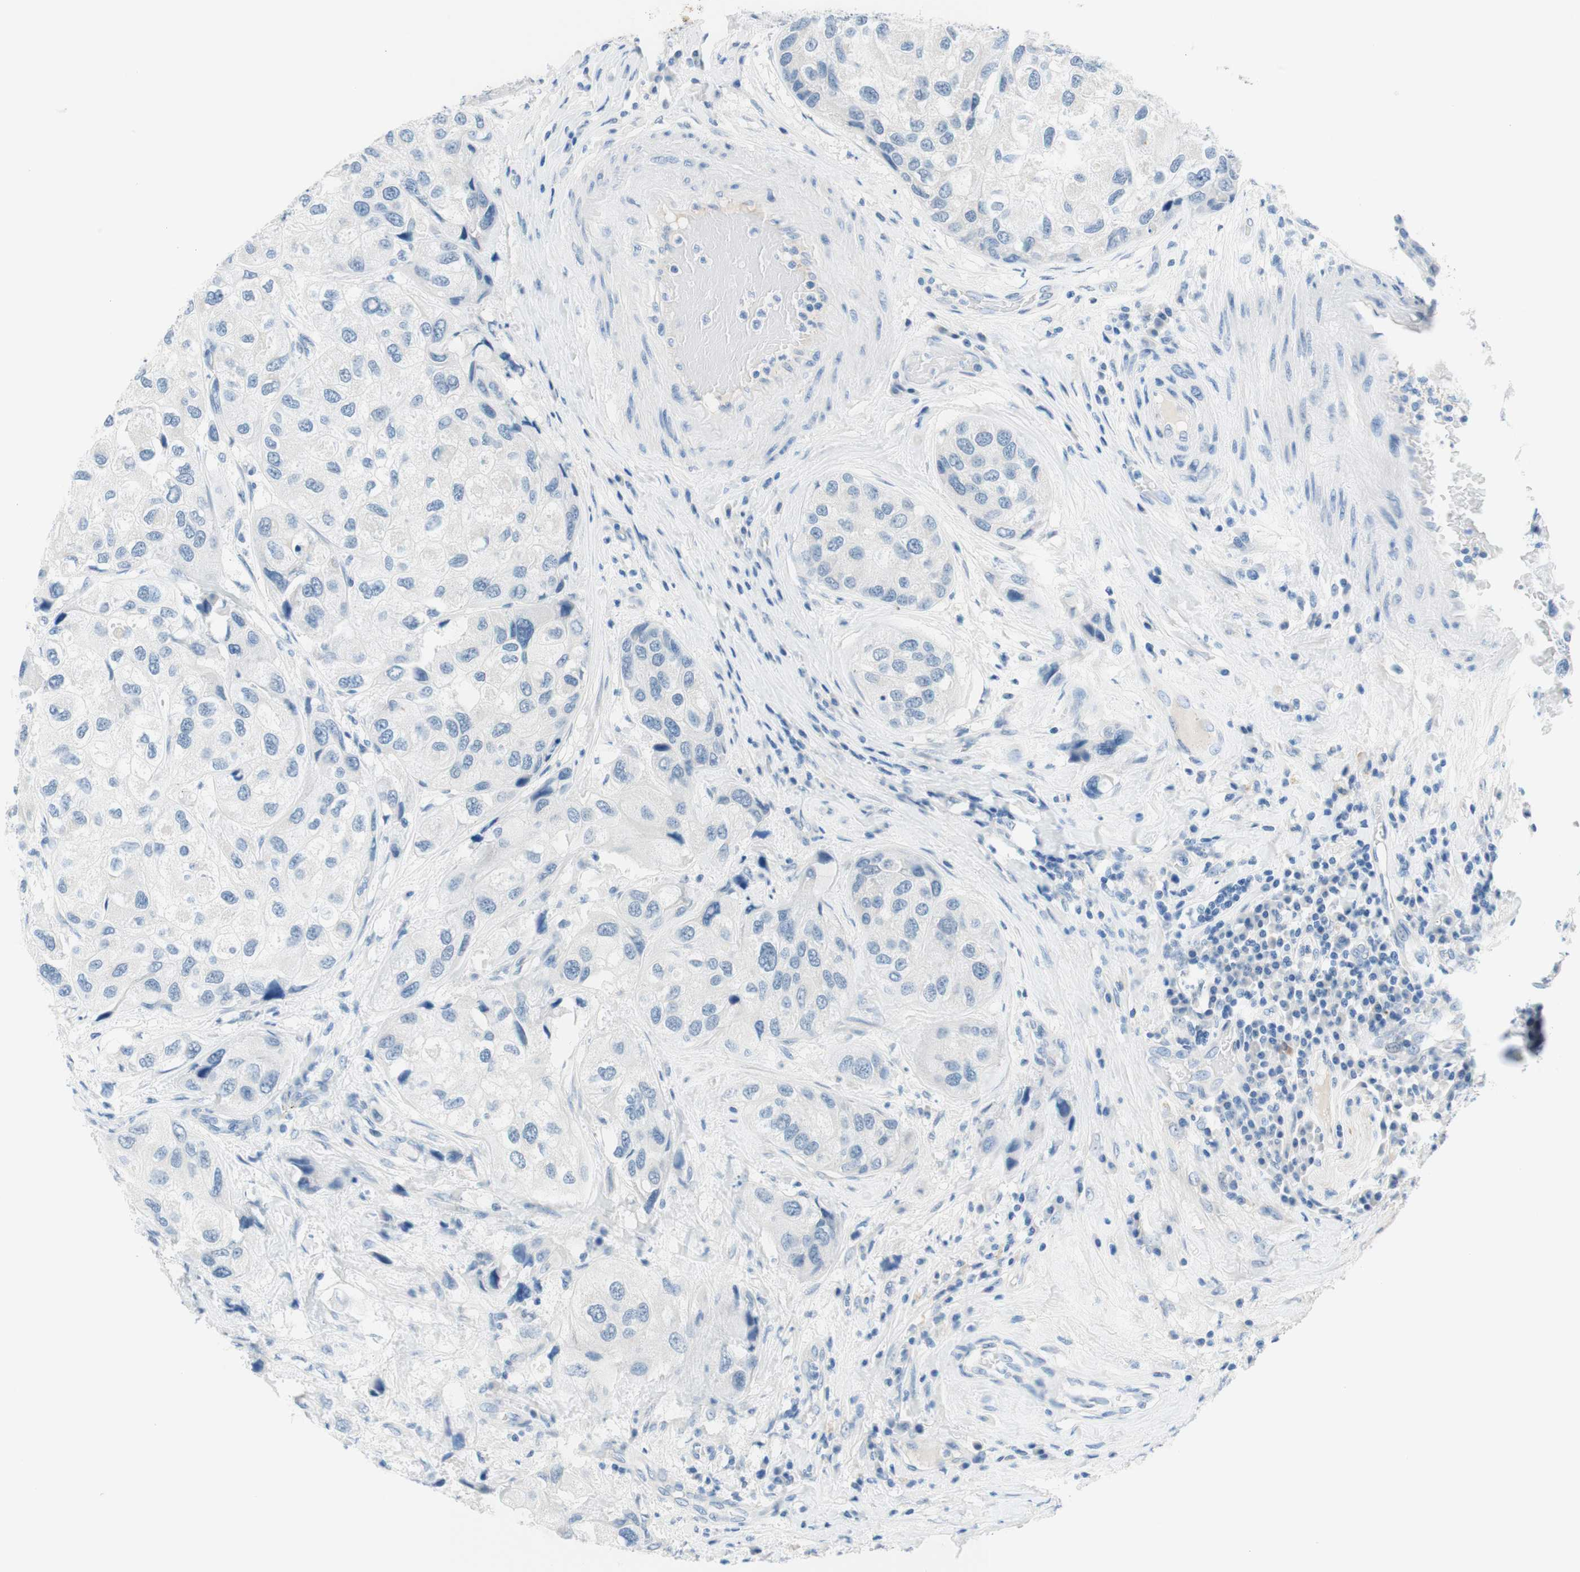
{"staining": {"intensity": "negative", "quantity": "none", "location": "none"}, "tissue": "urothelial cancer", "cell_type": "Tumor cells", "image_type": "cancer", "snomed": [{"axis": "morphology", "description": "Urothelial carcinoma, High grade"}, {"axis": "topography", "description": "Urinary bladder"}], "caption": "A photomicrograph of human high-grade urothelial carcinoma is negative for staining in tumor cells.", "gene": "PASD1", "patient": {"sex": "female", "age": 64}}